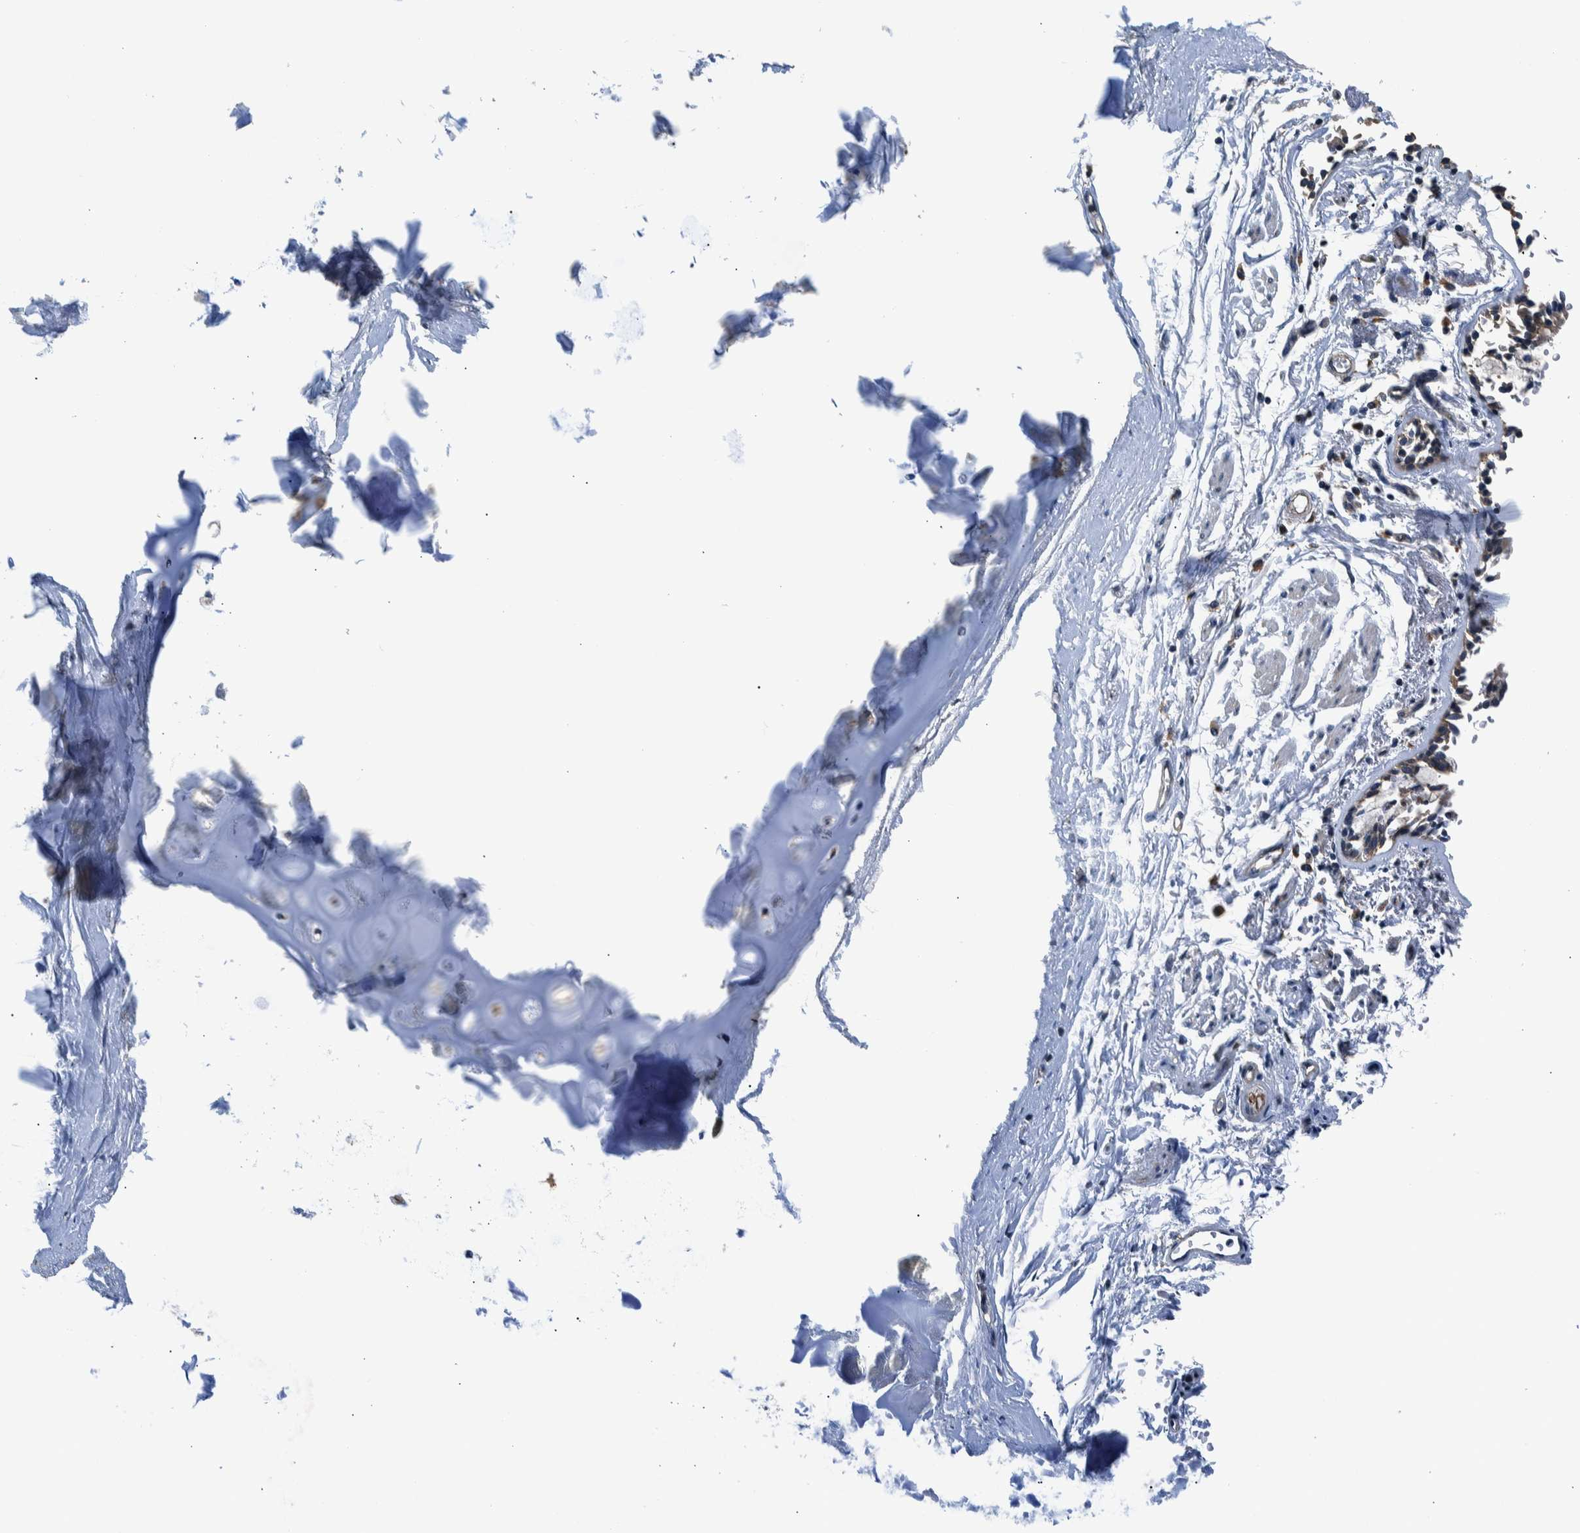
{"staining": {"intensity": "moderate", "quantity": ">75%", "location": "cytoplasmic/membranous"}, "tissue": "adipose tissue", "cell_type": "Adipocytes", "image_type": "normal", "snomed": [{"axis": "morphology", "description": "Normal tissue, NOS"}, {"axis": "topography", "description": "Cartilage tissue"}, {"axis": "topography", "description": "Lung"}], "caption": "An image of human adipose tissue stained for a protein reveals moderate cytoplasmic/membranous brown staining in adipocytes.", "gene": "NIBAN2", "patient": {"sex": "female", "age": 77}}